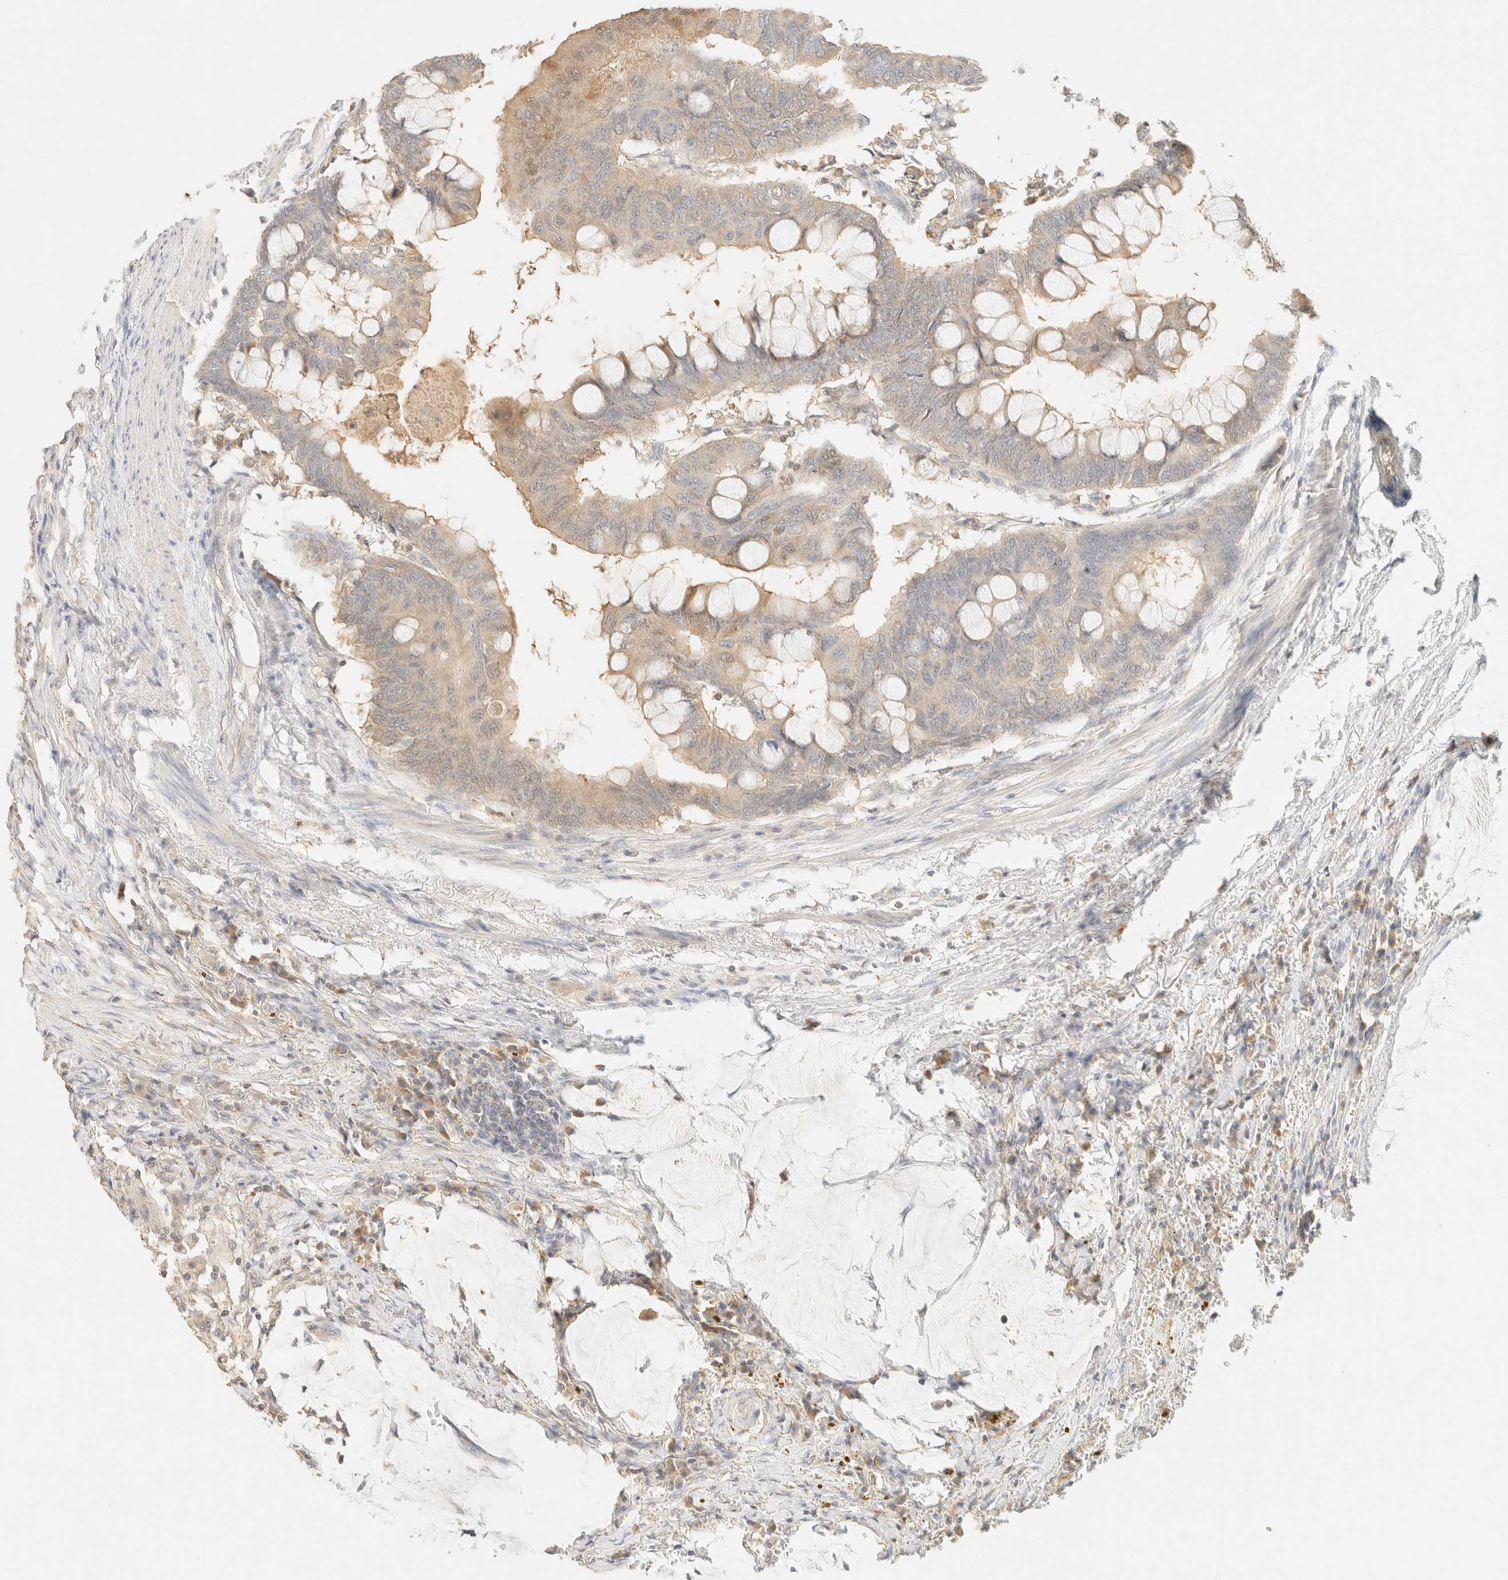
{"staining": {"intensity": "weak", "quantity": "25%-75%", "location": "cytoplasmic/membranous"}, "tissue": "colorectal cancer", "cell_type": "Tumor cells", "image_type": "cancer", "snomed": [{"axis": "morphology", "description": "Normal tissue, NOS"}, {"axis": "morphology", "description": "Adenocarcinoma, NOS"}, {"axis": "topography", "description": "Rectum"}, {"axis": "topography", "description": "Peripheral nerve tissue"}], "caption": "The histopathology image demonstrates immunohistochemical staining of adenocarcinoma (colorectal). There is weak cytoplasmic/membranous expression is present in approximately 25%-75% of tumor cells.", "gene": "TIMD4", "patient": {"sex": "male", "age": 92}}